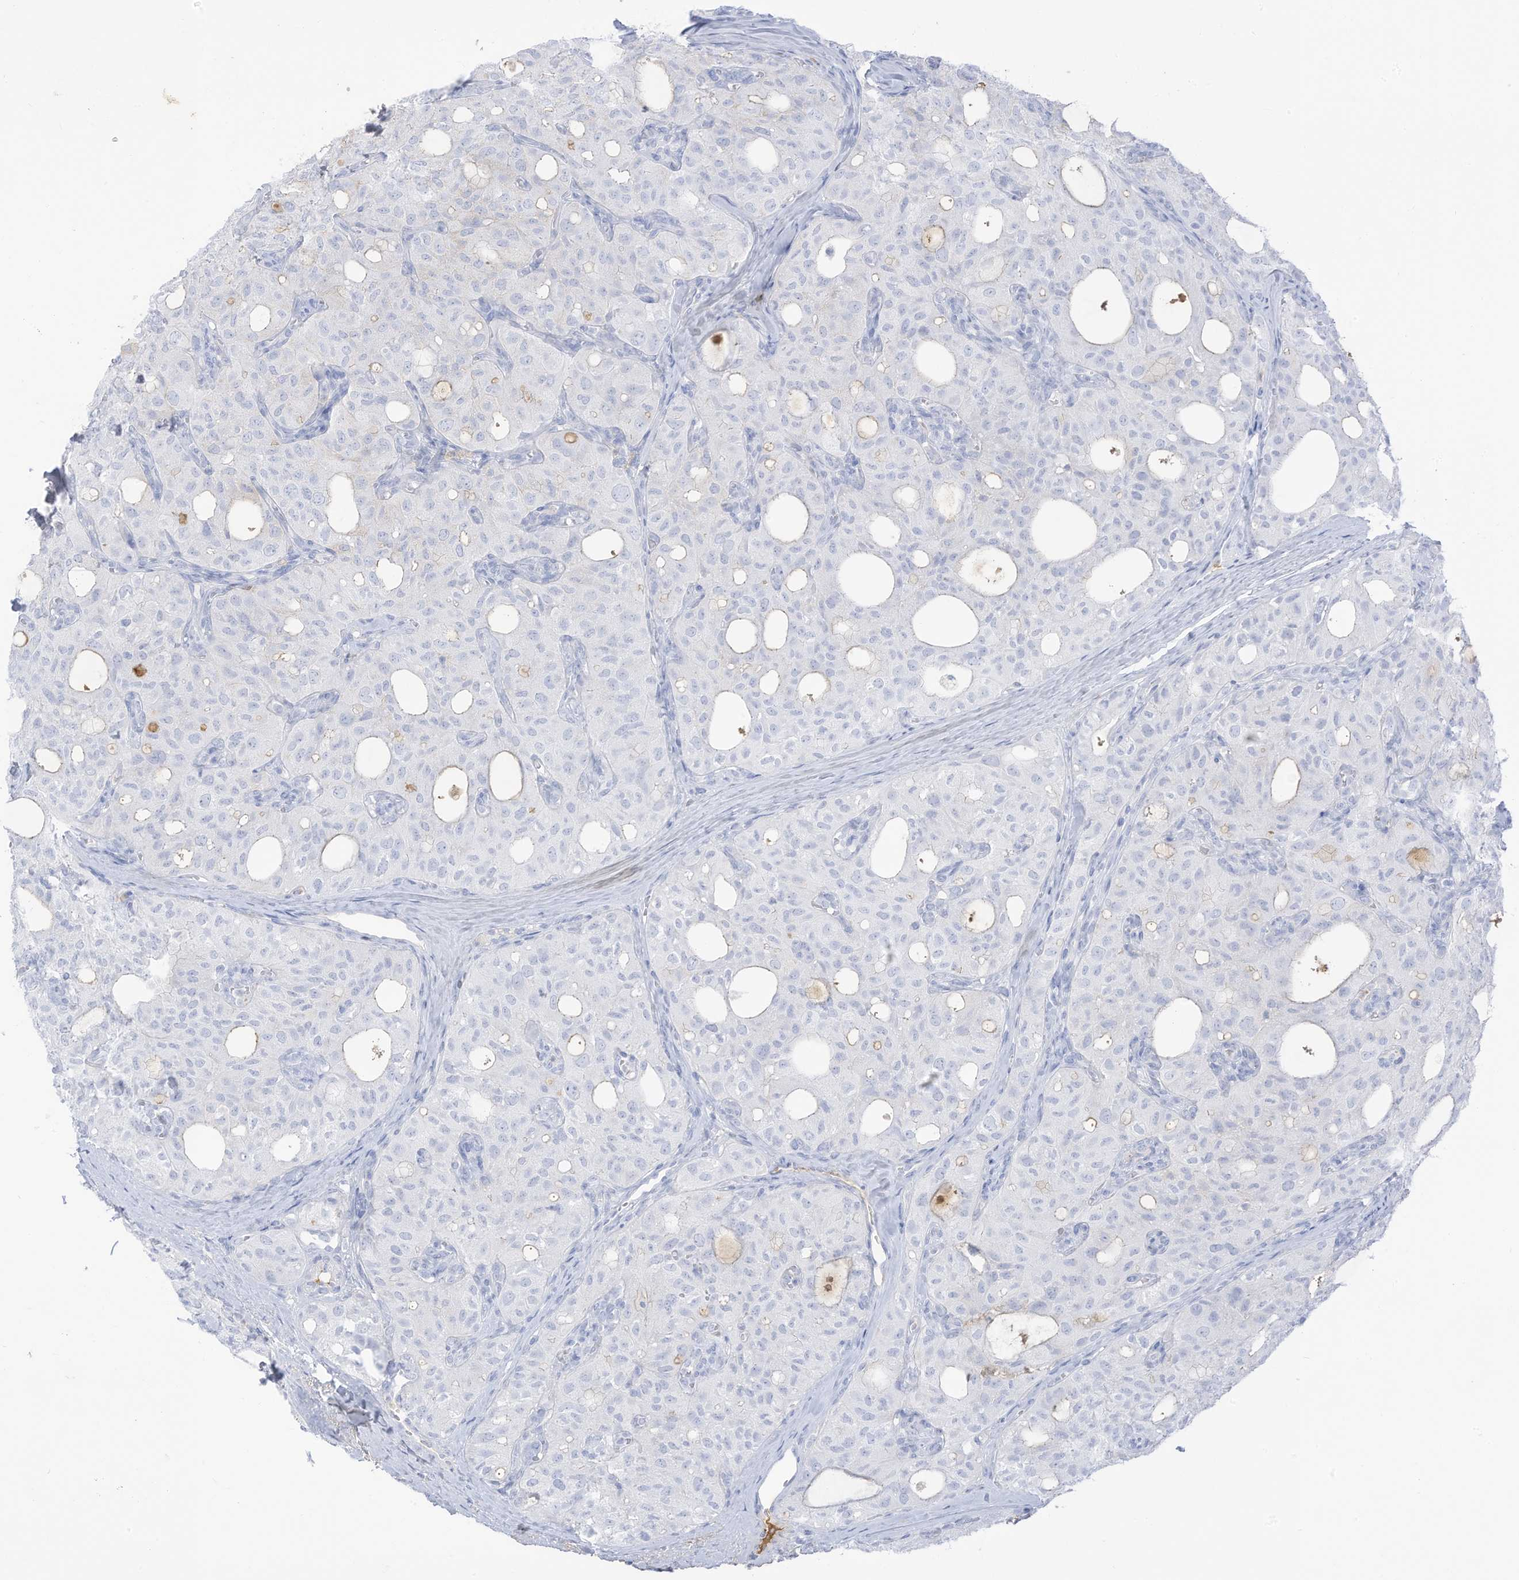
{"staining": {"intensity": "negative", "quantity": "none", "location": "none"}, "tissue": "thyroid cancer", "cell_type": "Tumor cells", "image_type": "cancer", "snomed": [{"axis": "morphology", "description": "Follicular adenoma carcinoma, NOS"}, {"axis": "topography", "description": "Thyroid gland"}], "caption": "Histopathology image shows no protein staining in tumor cells of thyroid follicular adenoma carcinoma tissue.", "gene": "HSD17B13", "patient": {"sex": "male", "age": 75}}